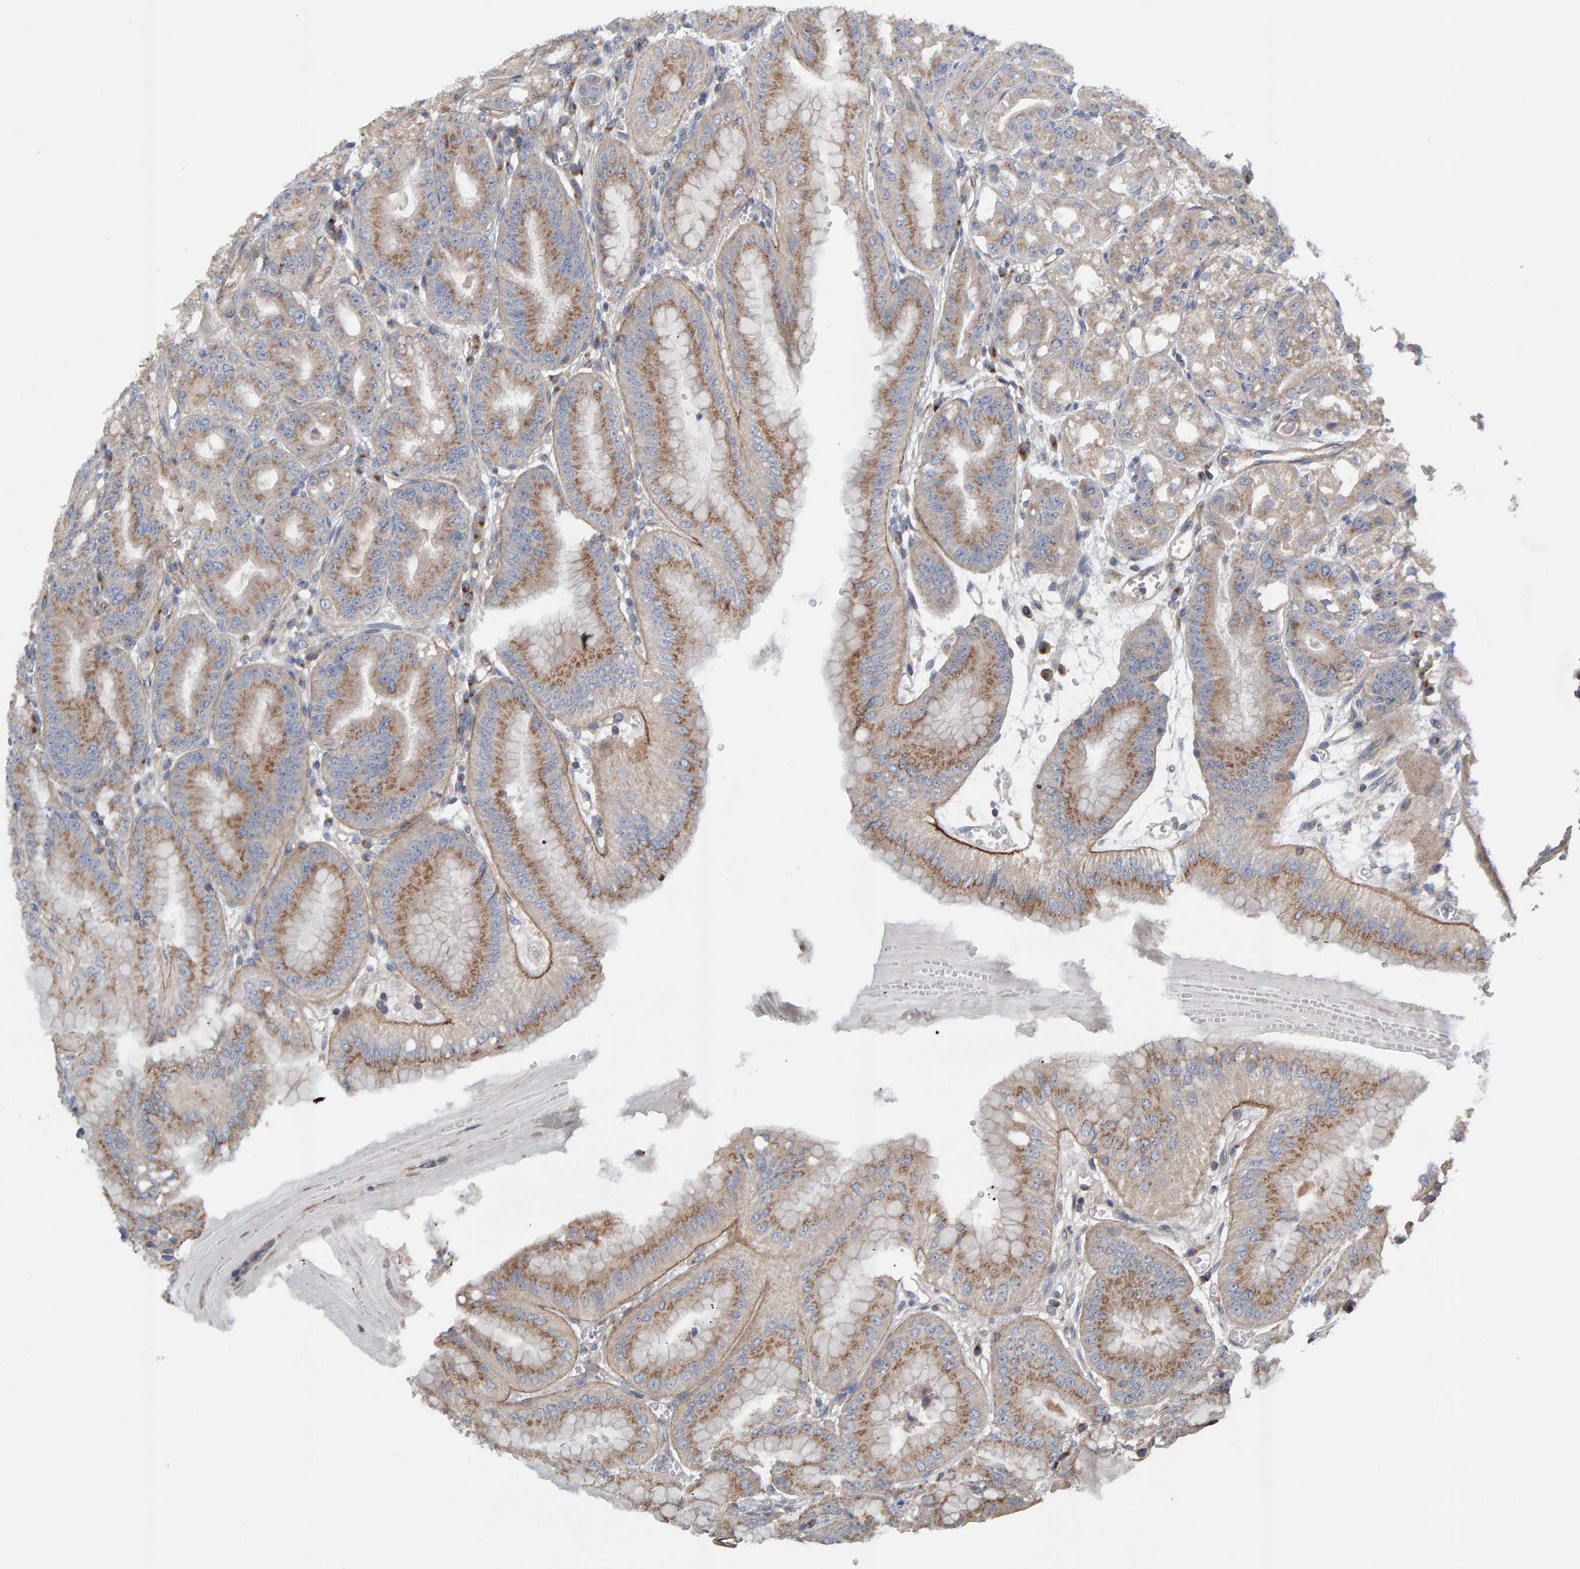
{"staining": {"intensity": "moderate", "quantity": ">75%", "location": "cytoplasmic/membranous"}, "tissue": "stomach", "cell_type": "Glandular cells", "image_type": "normal", "snomed": [{"axis": "morphology", "description": "Normal tissue, NOS"}, {"axis": "topography", "description": "Stomach, lower"}], "caption": "Moderate cytoplasmic/membranous staining for a protein is seen in approximately >75% of glandular cells of unremarkable stomach using IHC.", "gene": "CCM2", "patient": {"sex": "male", "age": 71}}